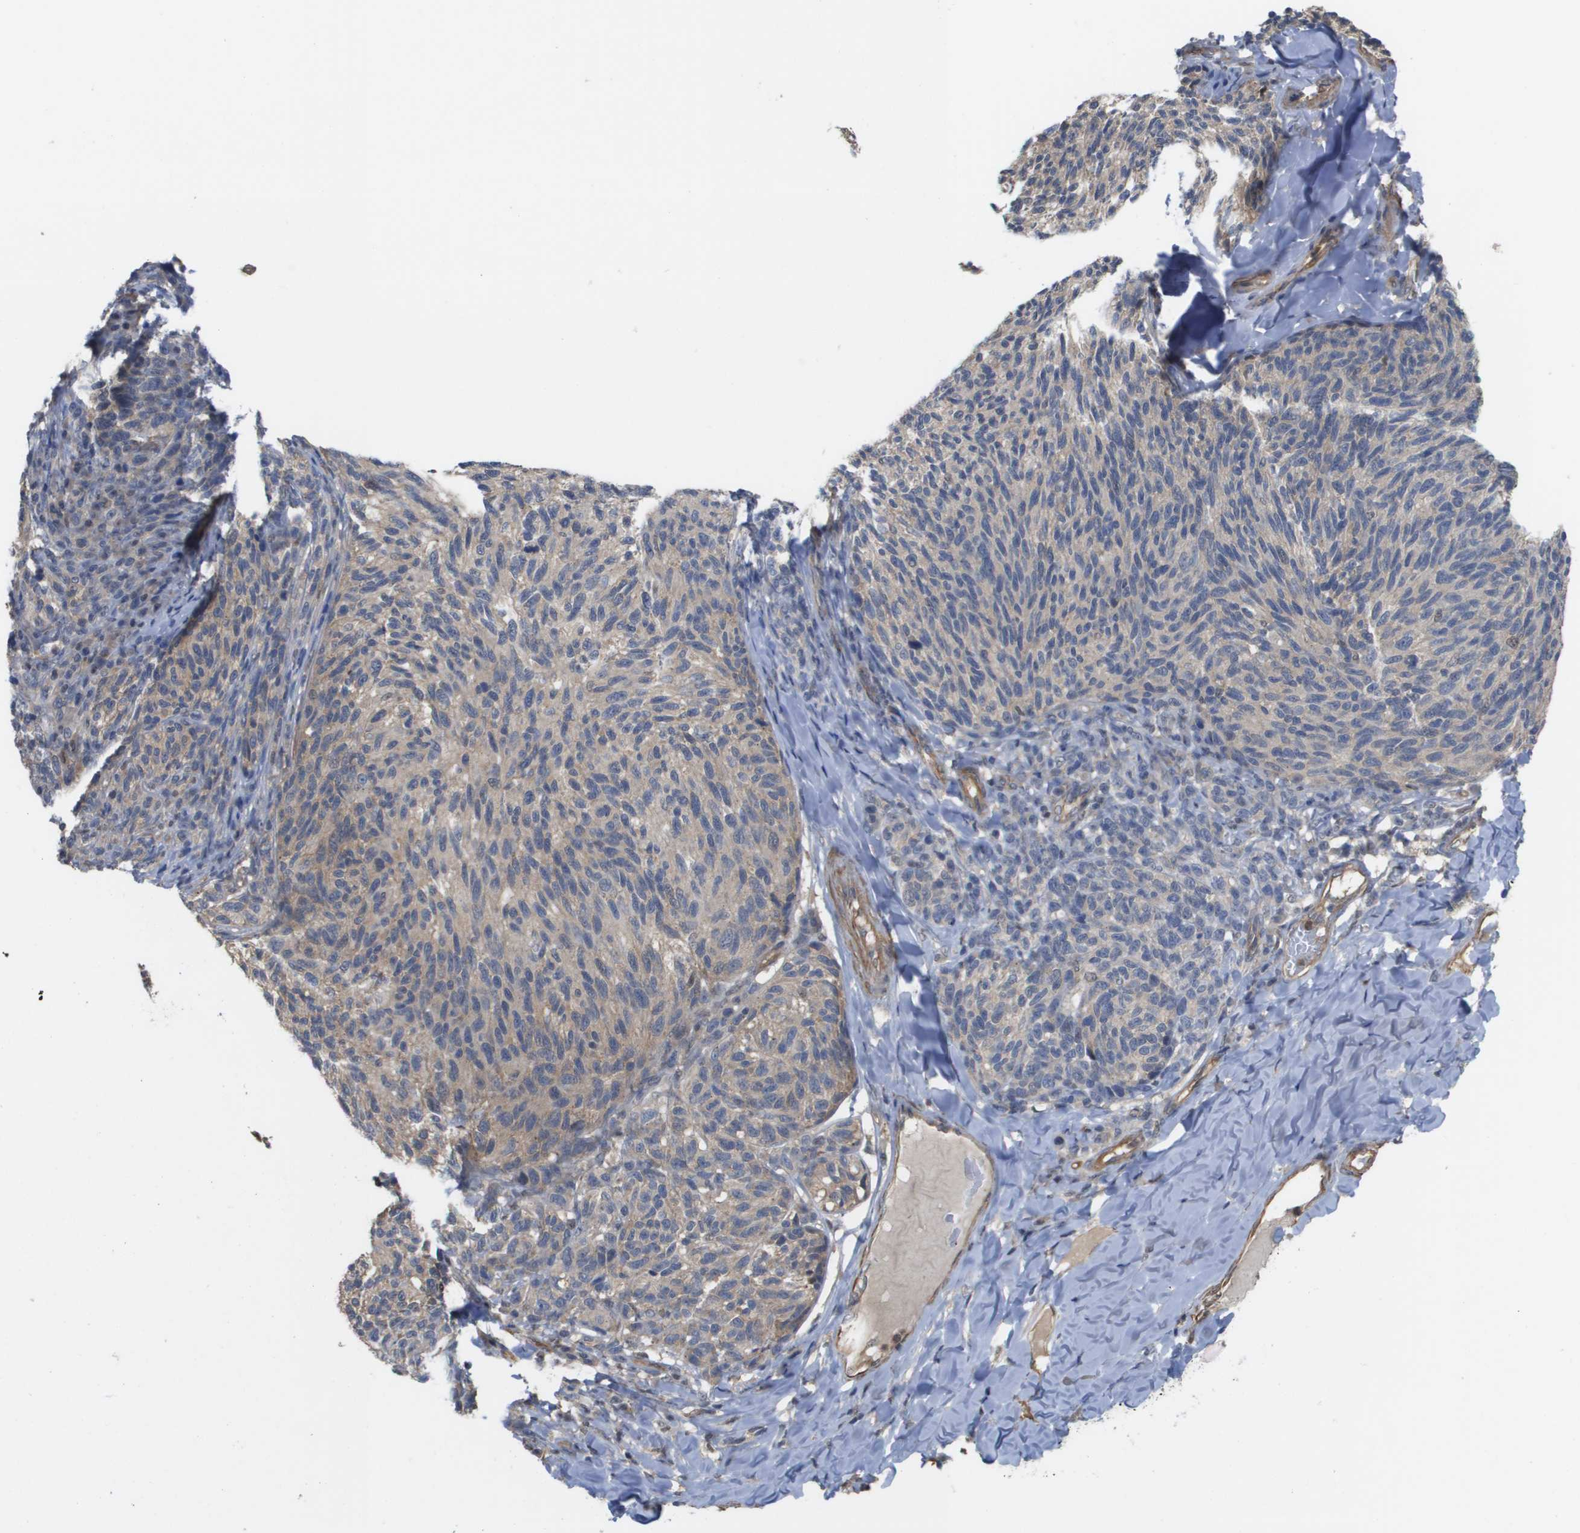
{"staining": {"intensity": "weak", "quantity": "25%-75%", "location": "cytoplasmic/membranous"}, "tissue": "melanoma", "cell_type": "Tumor cells", "image_type": "cancer", "snomed": [{"axis": "morphology", "description": "Malignant melanoma, NOS"}, {"axis": "topography", "description": "Skin"}], "caption": "Human melanoma stained for a protein (brown) displays weak cytoplasmic/membranous positive positivity in about 25%-75% of tumor cells.", "gene": "RNF112", "patient": {"sex": "female", "age": 73}}